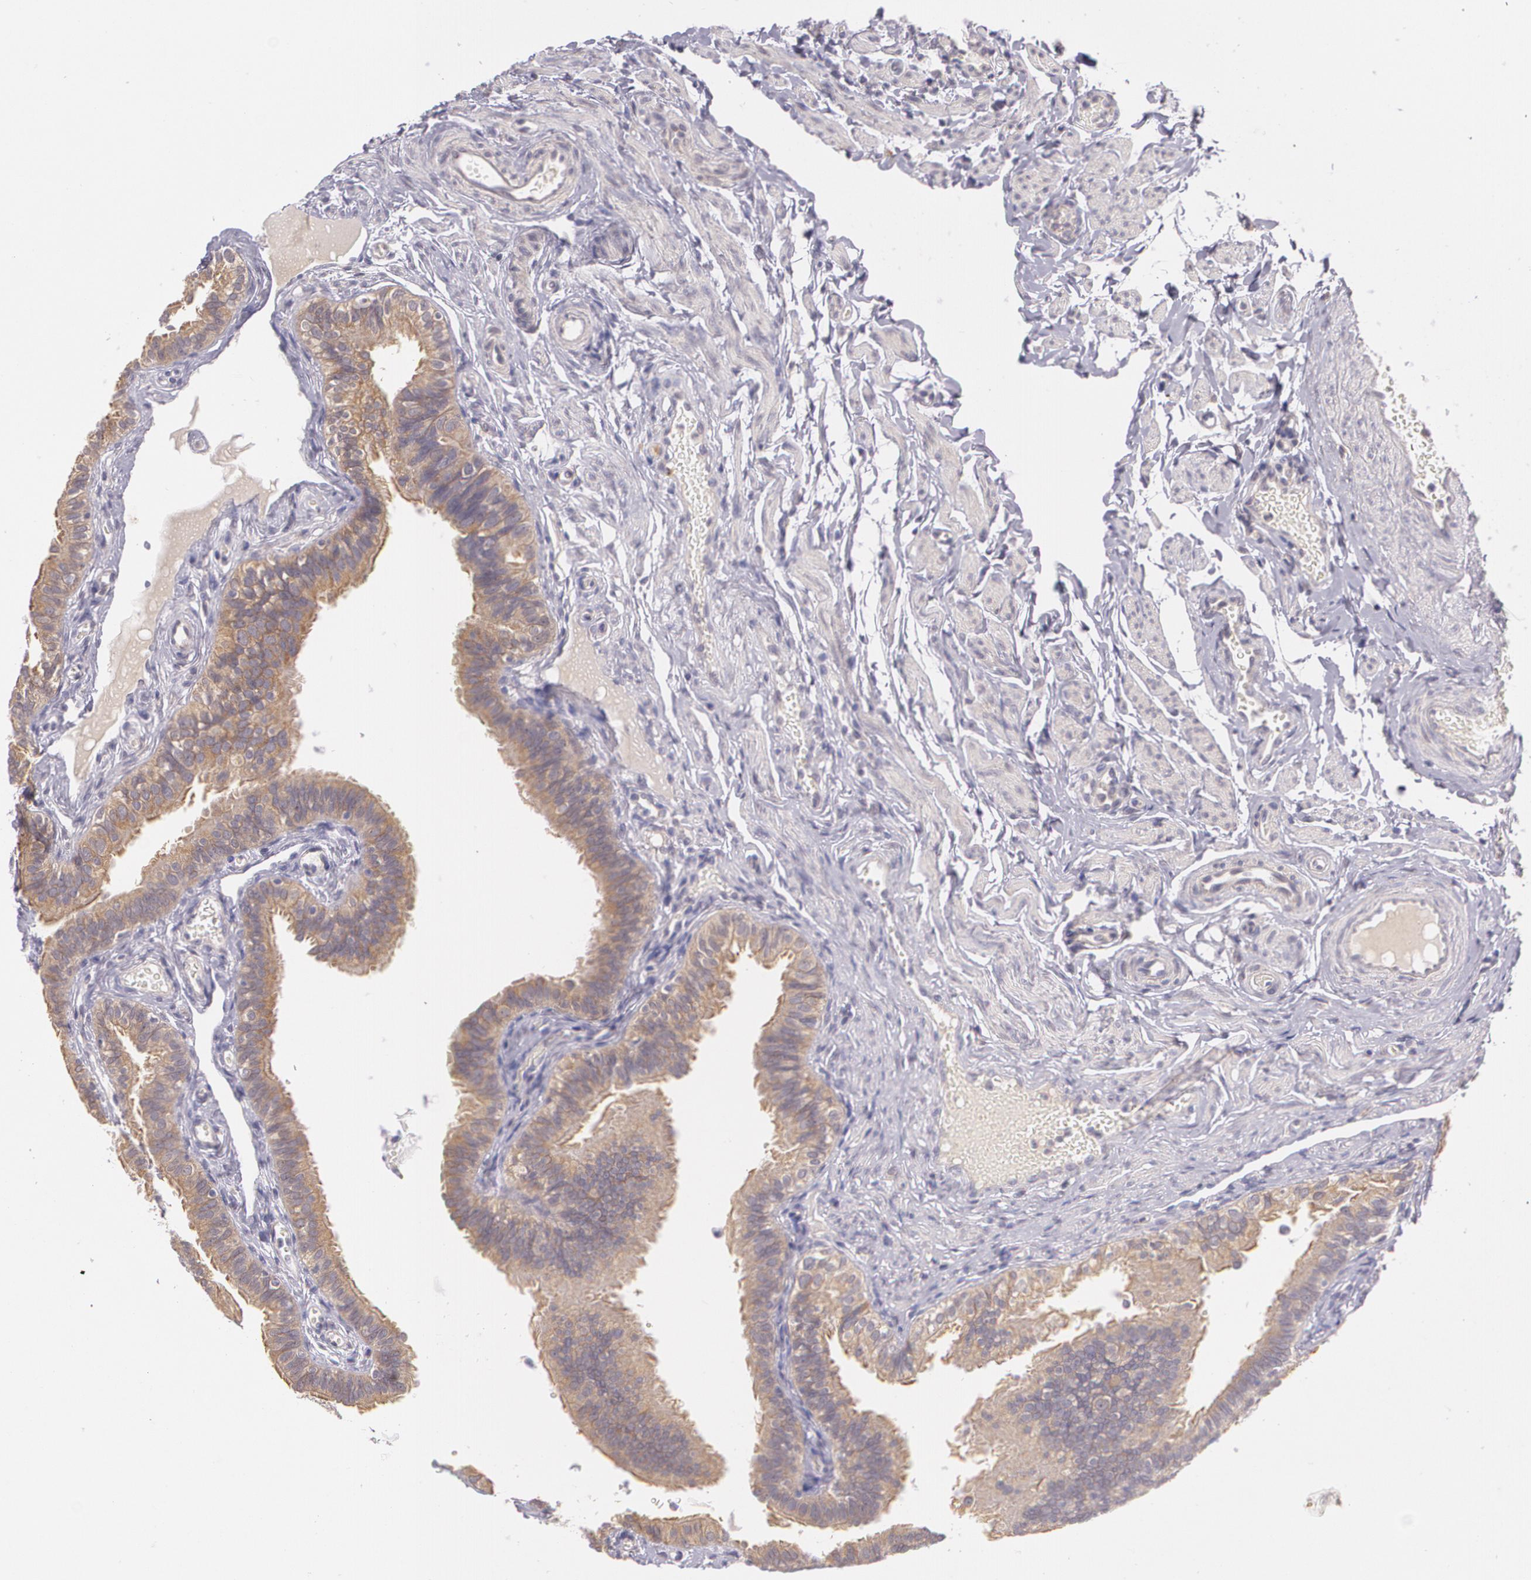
{"staining": {"intensity": "moderate", "quantity": ">75%", "location": "cytoplasmic/membranous"}, "tissue": "fallopian tube", "cell_type": "Glandular cells", "image_type": "normal", "snomed": [{"axis": "morphology", "description": "Normal tissue, NOS"}, {"axis": "morphology", "description": "Dermoid, NOS"}, {"axis": "topography", "description": "Fallopian tube"}], "caption": "The photomicrograph shows staining of normal fallopian tube, revealing moderate cytoplasmic/membranous protein staining (brown color) within glandular cells.", "gene": "CCL17", "patient": {"sex": "female", "age": 33}}